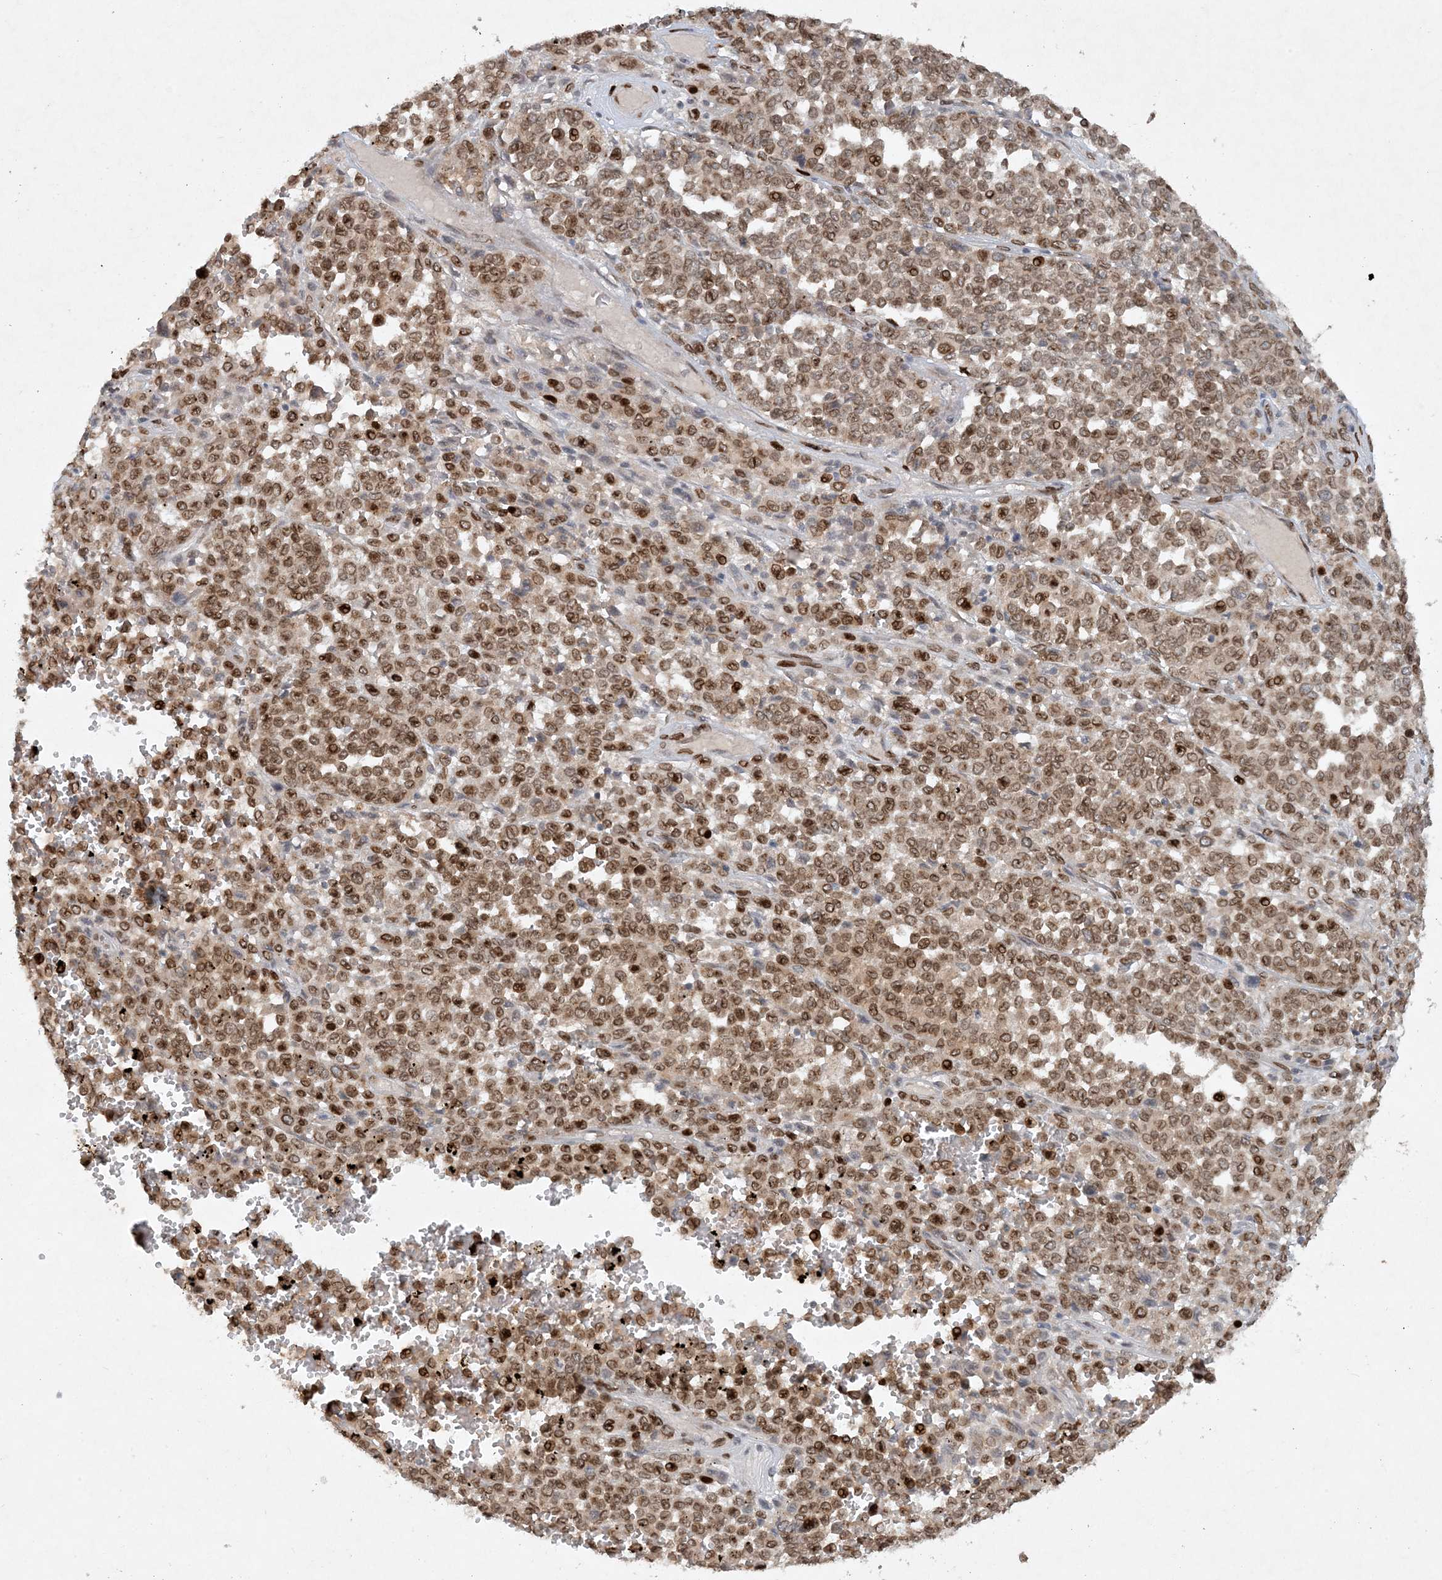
{"staining": {"intensity": "strong", "quantity": "25%-75%", "location": "cytoplasmic/membranous,nuclear"}, "tissue": "melanoma", "cell_type": "Tumor cells", "image_type": "cancer", "snomed": [{"axis": "morphology", "description": "Malignant melanoma, Metastatic site"}, {"axis": "topography", "description": "Pancreas"}], "caption": "Tumor cells demonstrate strong cytoplasmic/membranous and nuclear positivity in about 25%-75% of cells in melanoma. (DAB = brown stain, brightfield microscopy at high magnification).", "gene": "SLC35A2", "patient": {"sex": "female", "age": 30}}